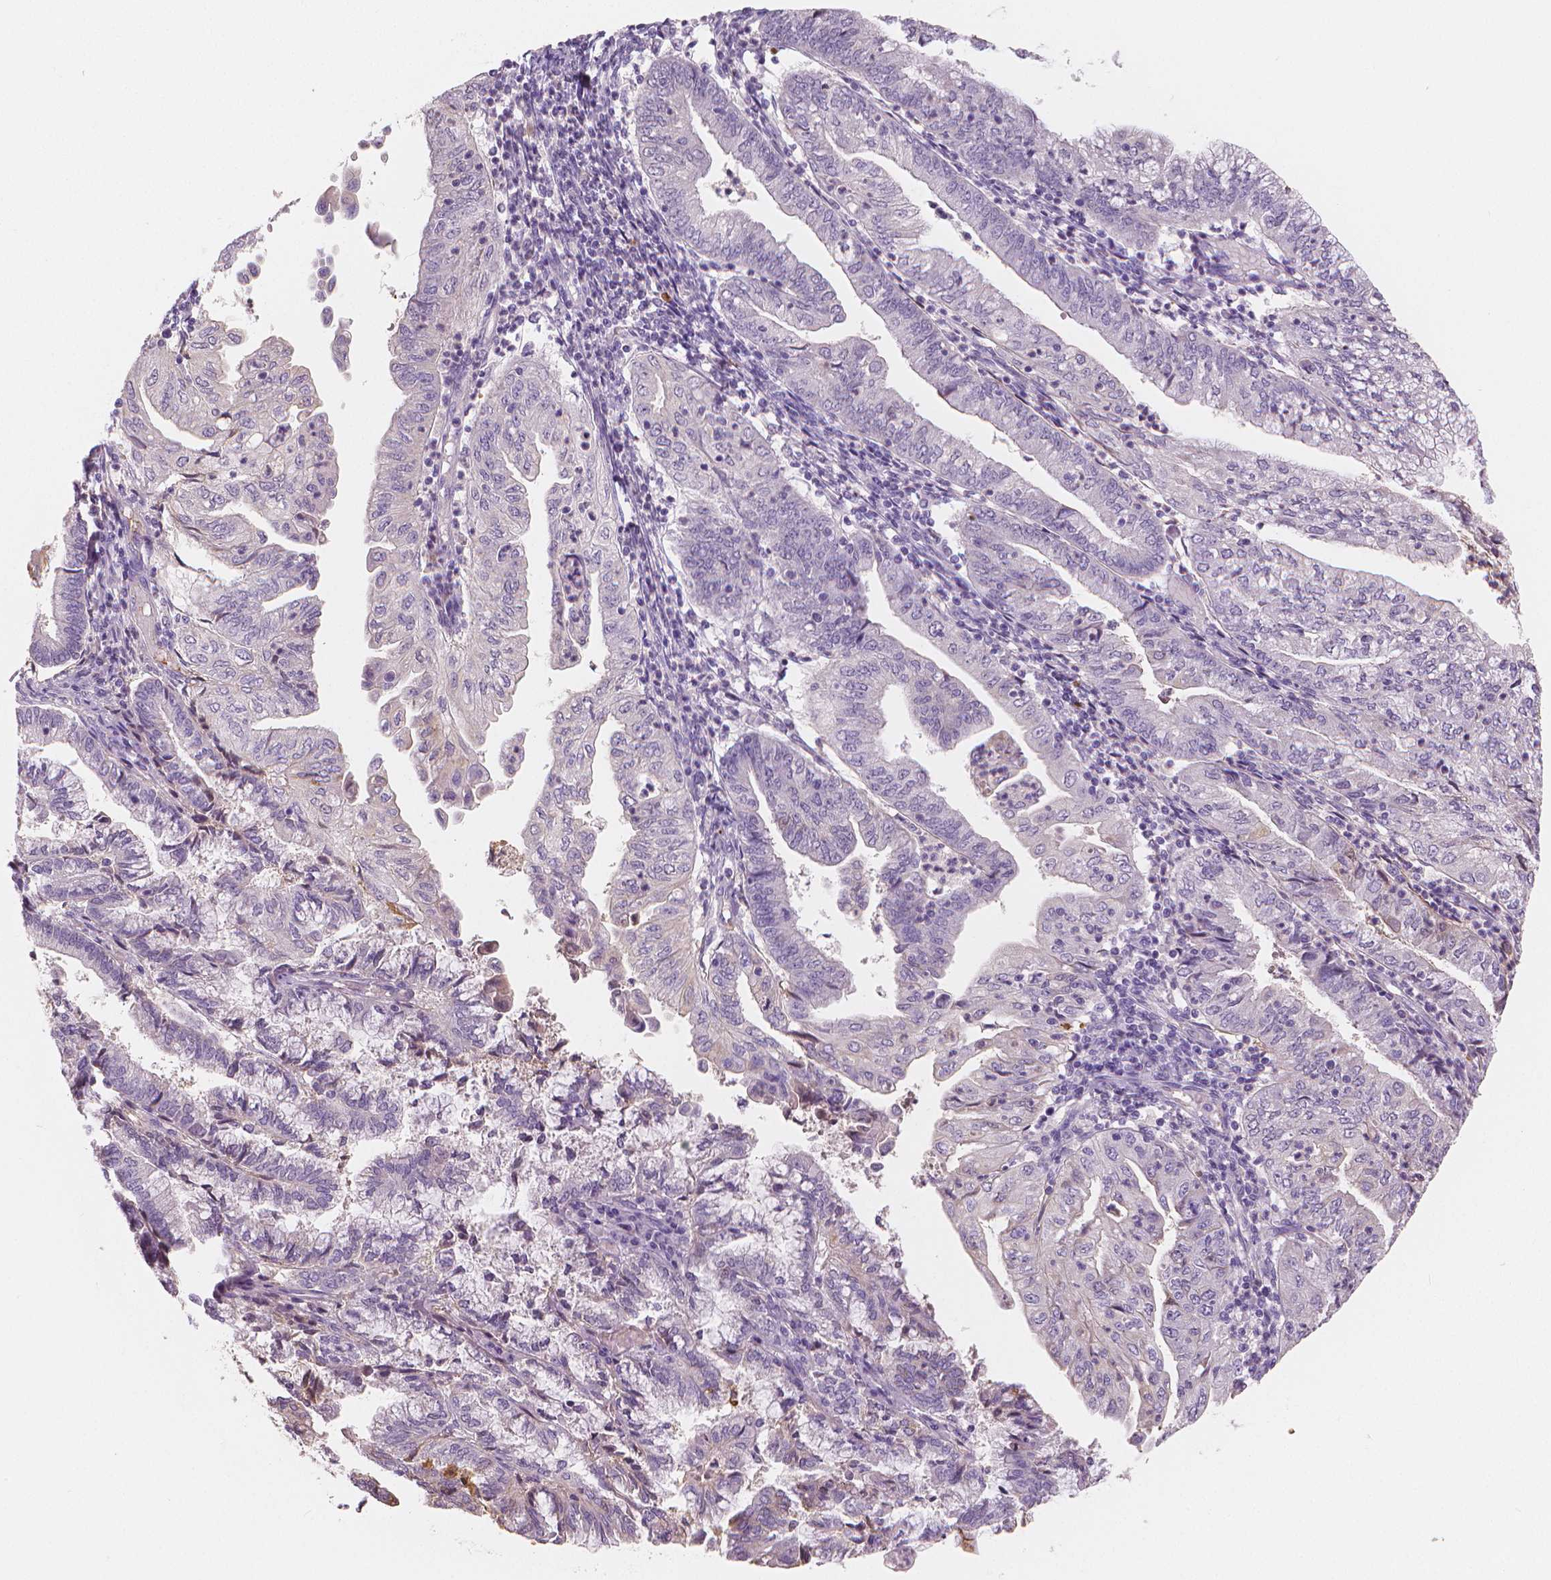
{"staining": {"intensity": "negative", "quantity": "none", "location": "none"}, "tissue": "endometrial cancer", "cell_type": "Tumor cells", "image_type": "cancer", "snomed": [{"axis": "morphology", "description": "Adenocarcinoma, NOS"}, {"axis": "topography", "description": "Endometrium"}], "caption": "Immunohistochemistry histopathology image of human endometrial cancer (adenocarcinoma) stained for a protein (brown), which exhibits no expression in tumor cells.", "gene": "APOA4", "patient": {"sex": "female", "age": 55}}